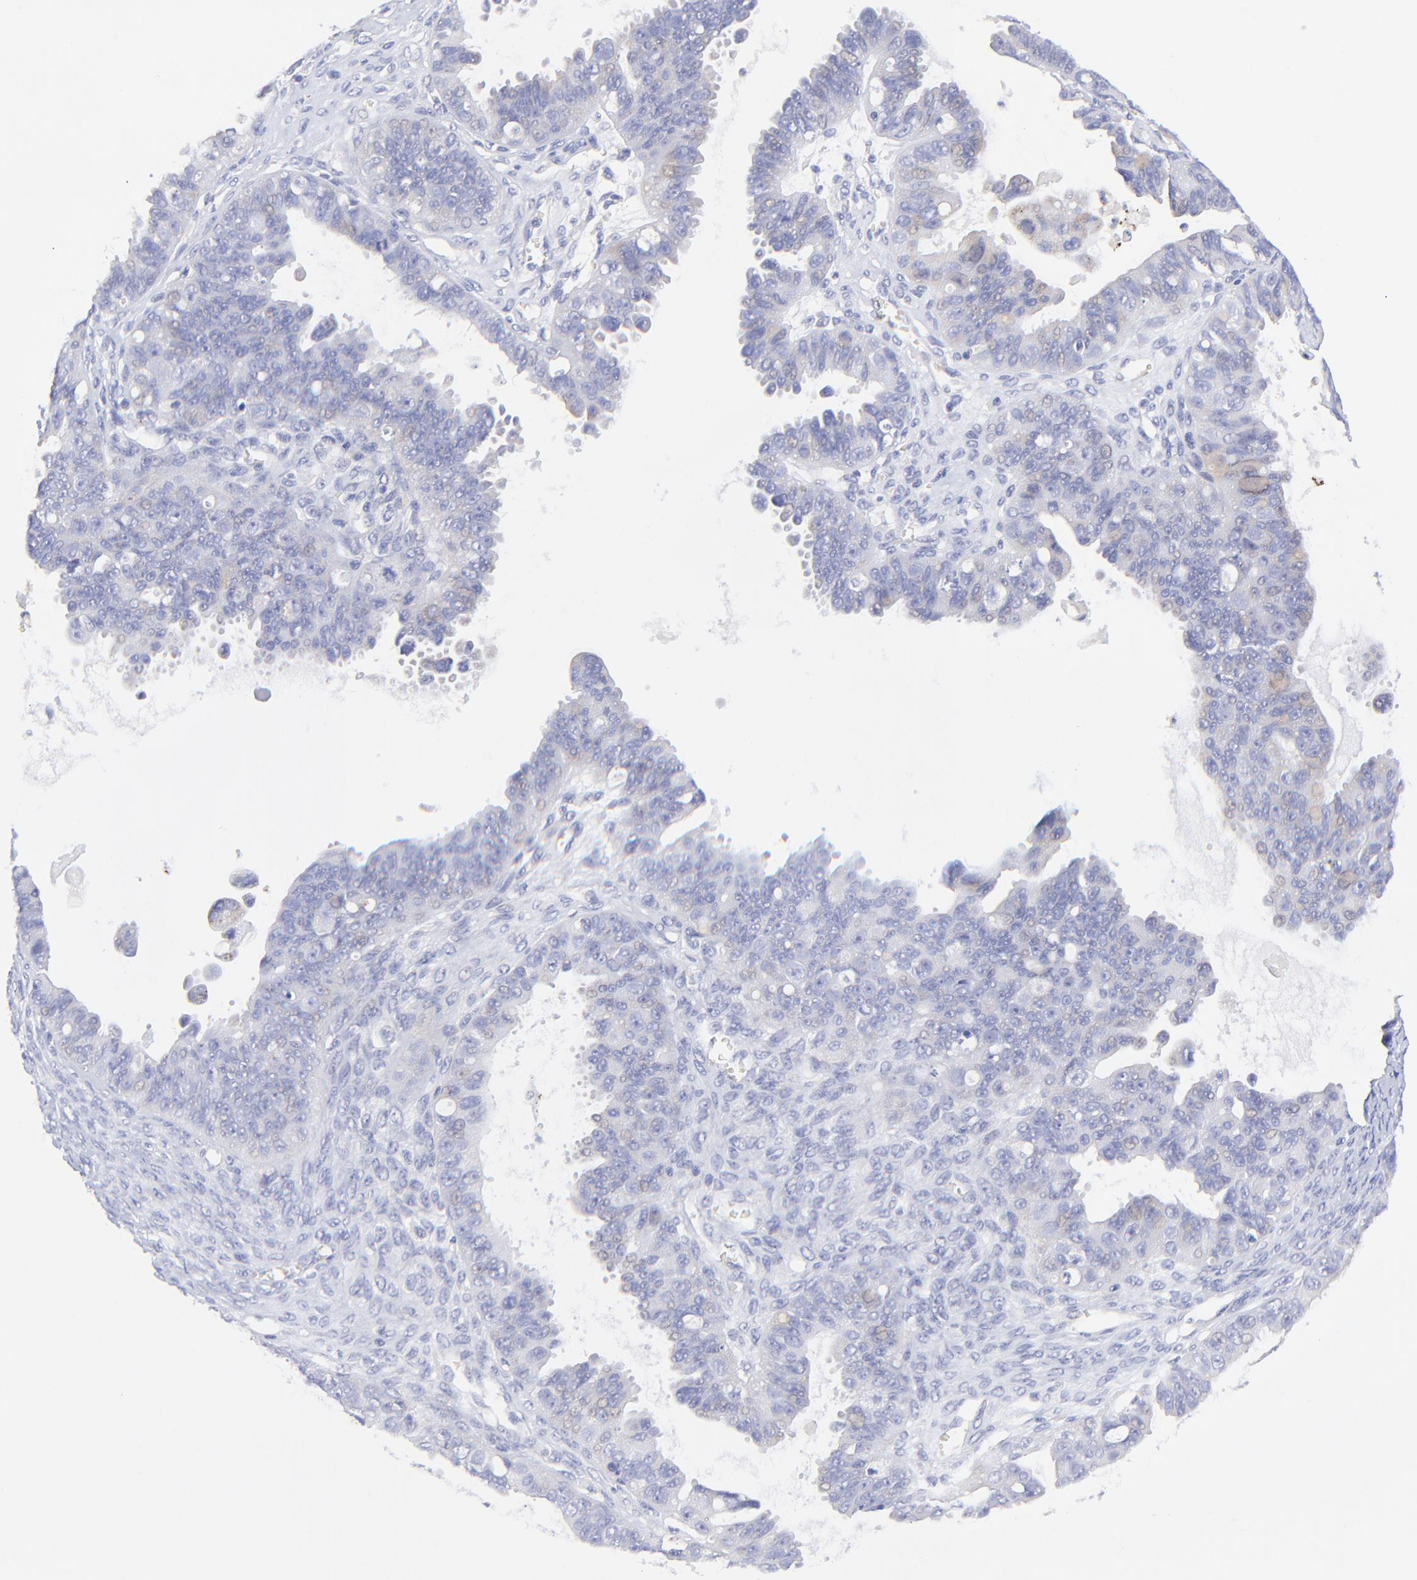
{"staining": {"intensity": "negative", "quantity": "none", "location": "none"}, "tissue": "ovarian cancer", "cell_type": "Tumor cells", "image_type": "cancer", "snomed": [{"axis": "morphology", "description": "Carcinoma, endometroid"}, {"axis": "topography", "description": "Ovary"}], "caption": "Ovarian cancer was stained to show a protein in brown. There is no significant staining in tumor cells.", "gene": "LHFPL1", "patient": {"sex": "female", "age": 85}}